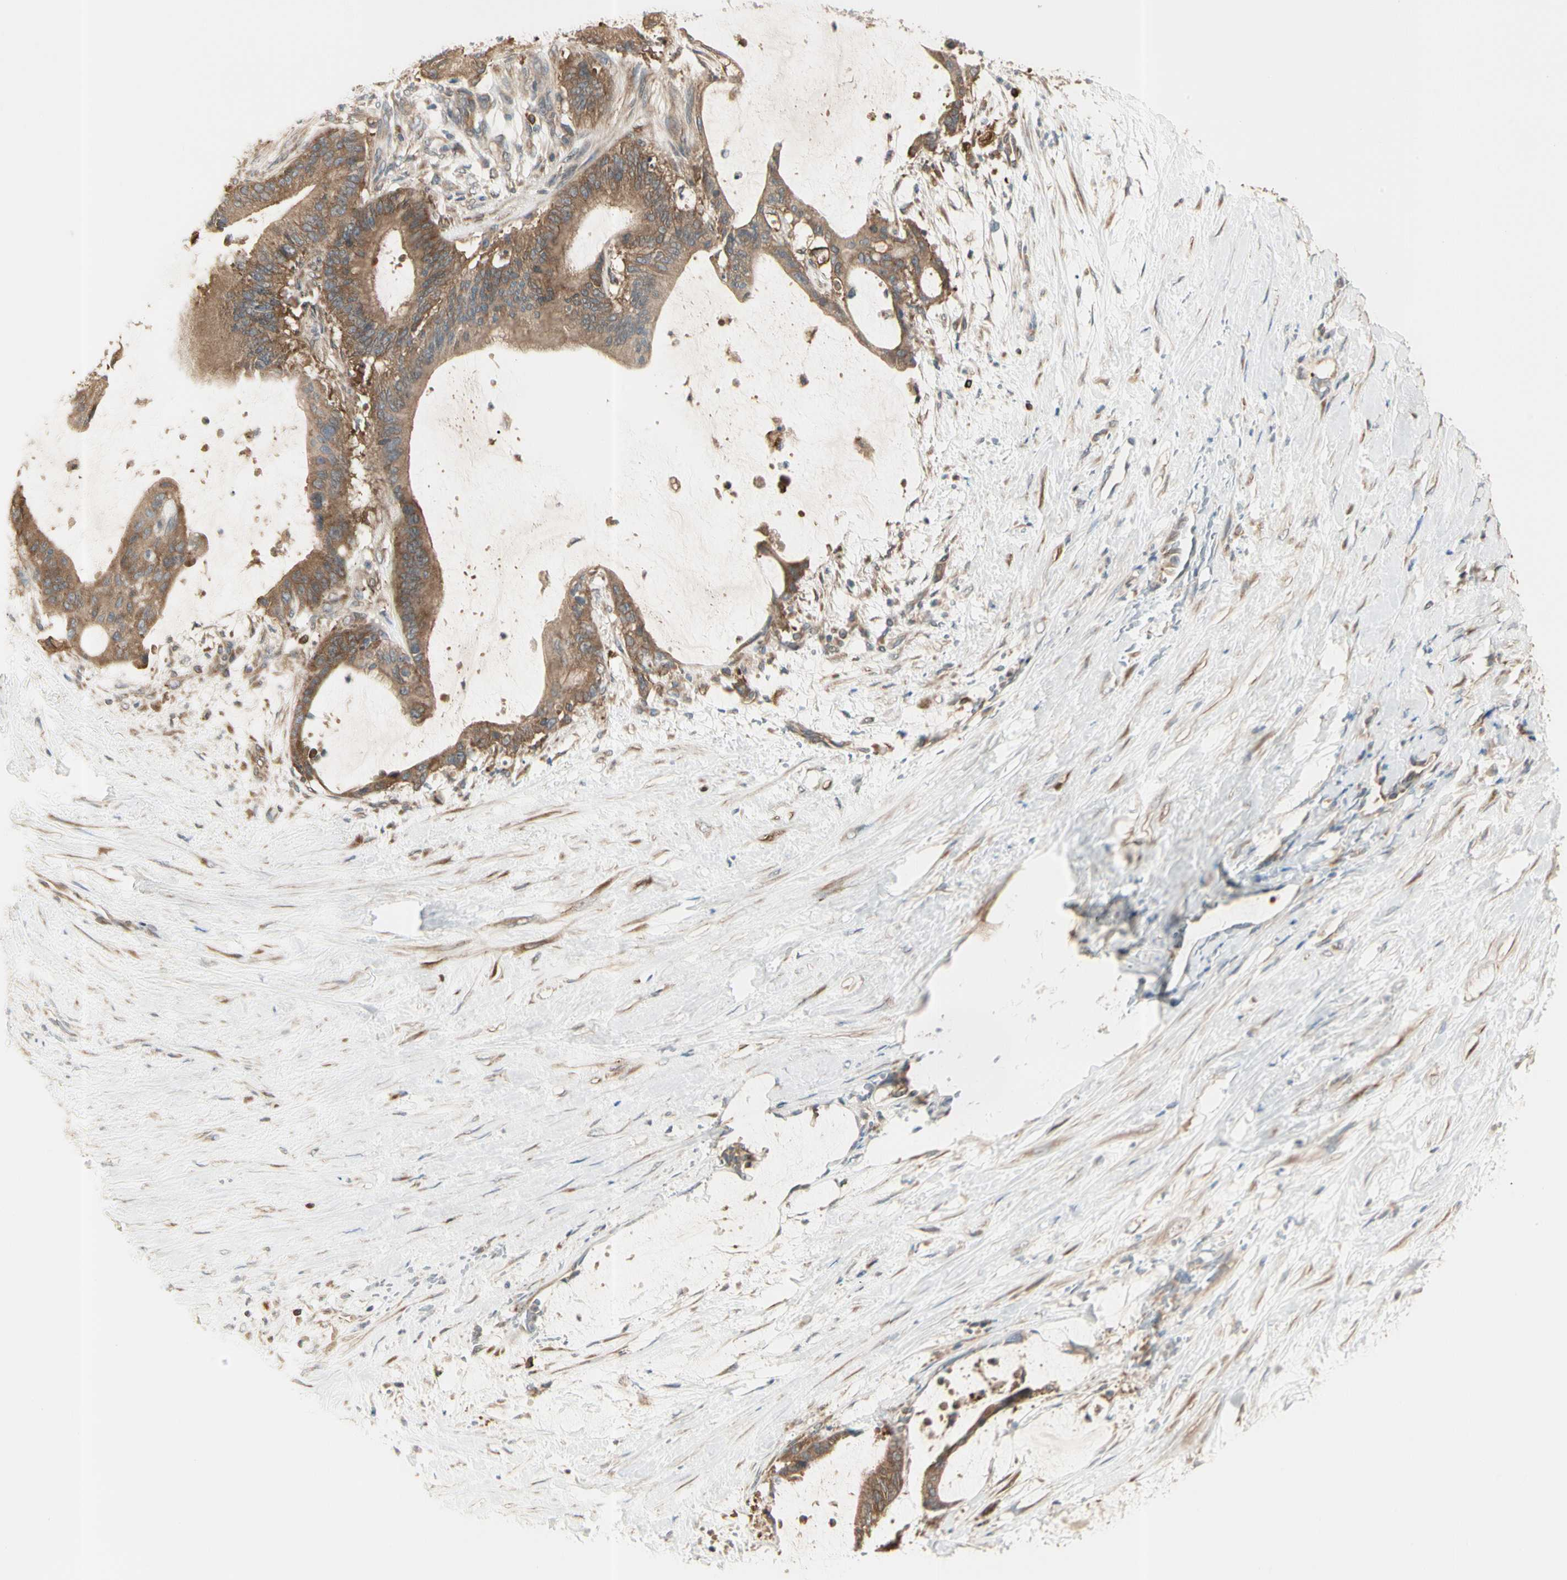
{"staining": {"intensity": "moderate", "quantity": ">75%", "location": "cytoplasmic/membranous"}, "tissue": "liver cancer", "cell_type": "Tumor cells", "image_type": "cancer", "snomed": [{"axis": "morphology", "description": "Cholangiocarcinoma"}, {"axis": "topography", "description": "Liver"}], "caption": "Immunohistochemistry photomicrograph of cholangiocarcinoma (liver) stained for a protein (brown), which reveals medium levels of moderate cytoplasmic/membranous staining in approximately >75% of tumor cells.", "gene": "IRAG1", "patient": {"sex": "female", "age": 73}}